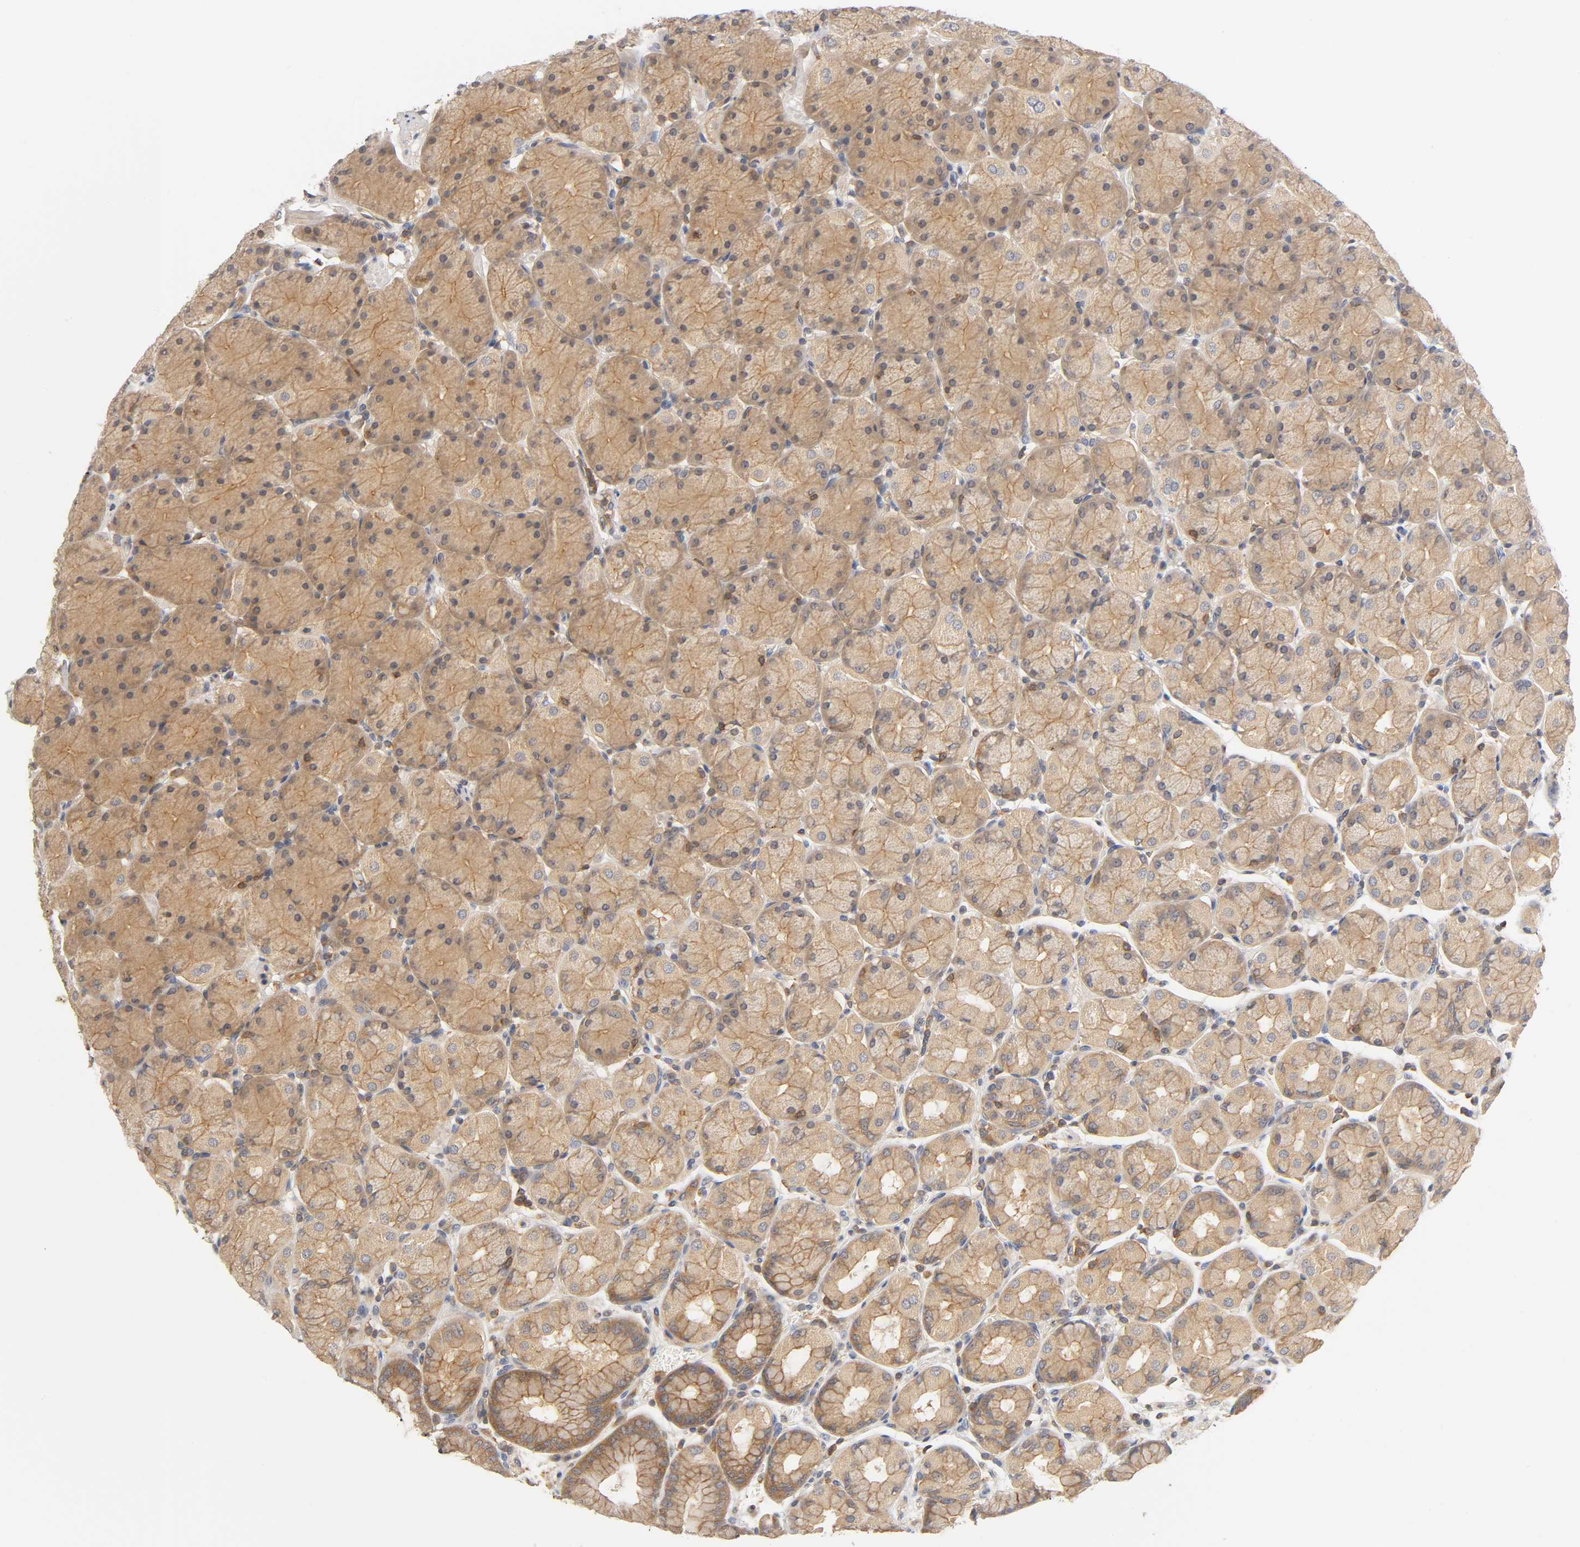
{"staining": {"intensity": "moderate", "quantity": ">75%", "location": "cytoplasmic/membranous"}, "tissue": "stomach", "cell_type": "Glandular cells", "image_type": "normal", "snomed": [{"axis": "morphology", "description": "Normal tissue, NOS"}, {"axis": "topography", "description": "Stomach, upper"}, {"axis": "topography", "description": "Stomach"}], "caption": "This image displays IHC staining of benign human stomach, with medium moderate cytoplasmic/membranous positivity in about >75% of glandular cells.", "gene": "ACTR2", "patient": {"sex": "male", "age": 76}}